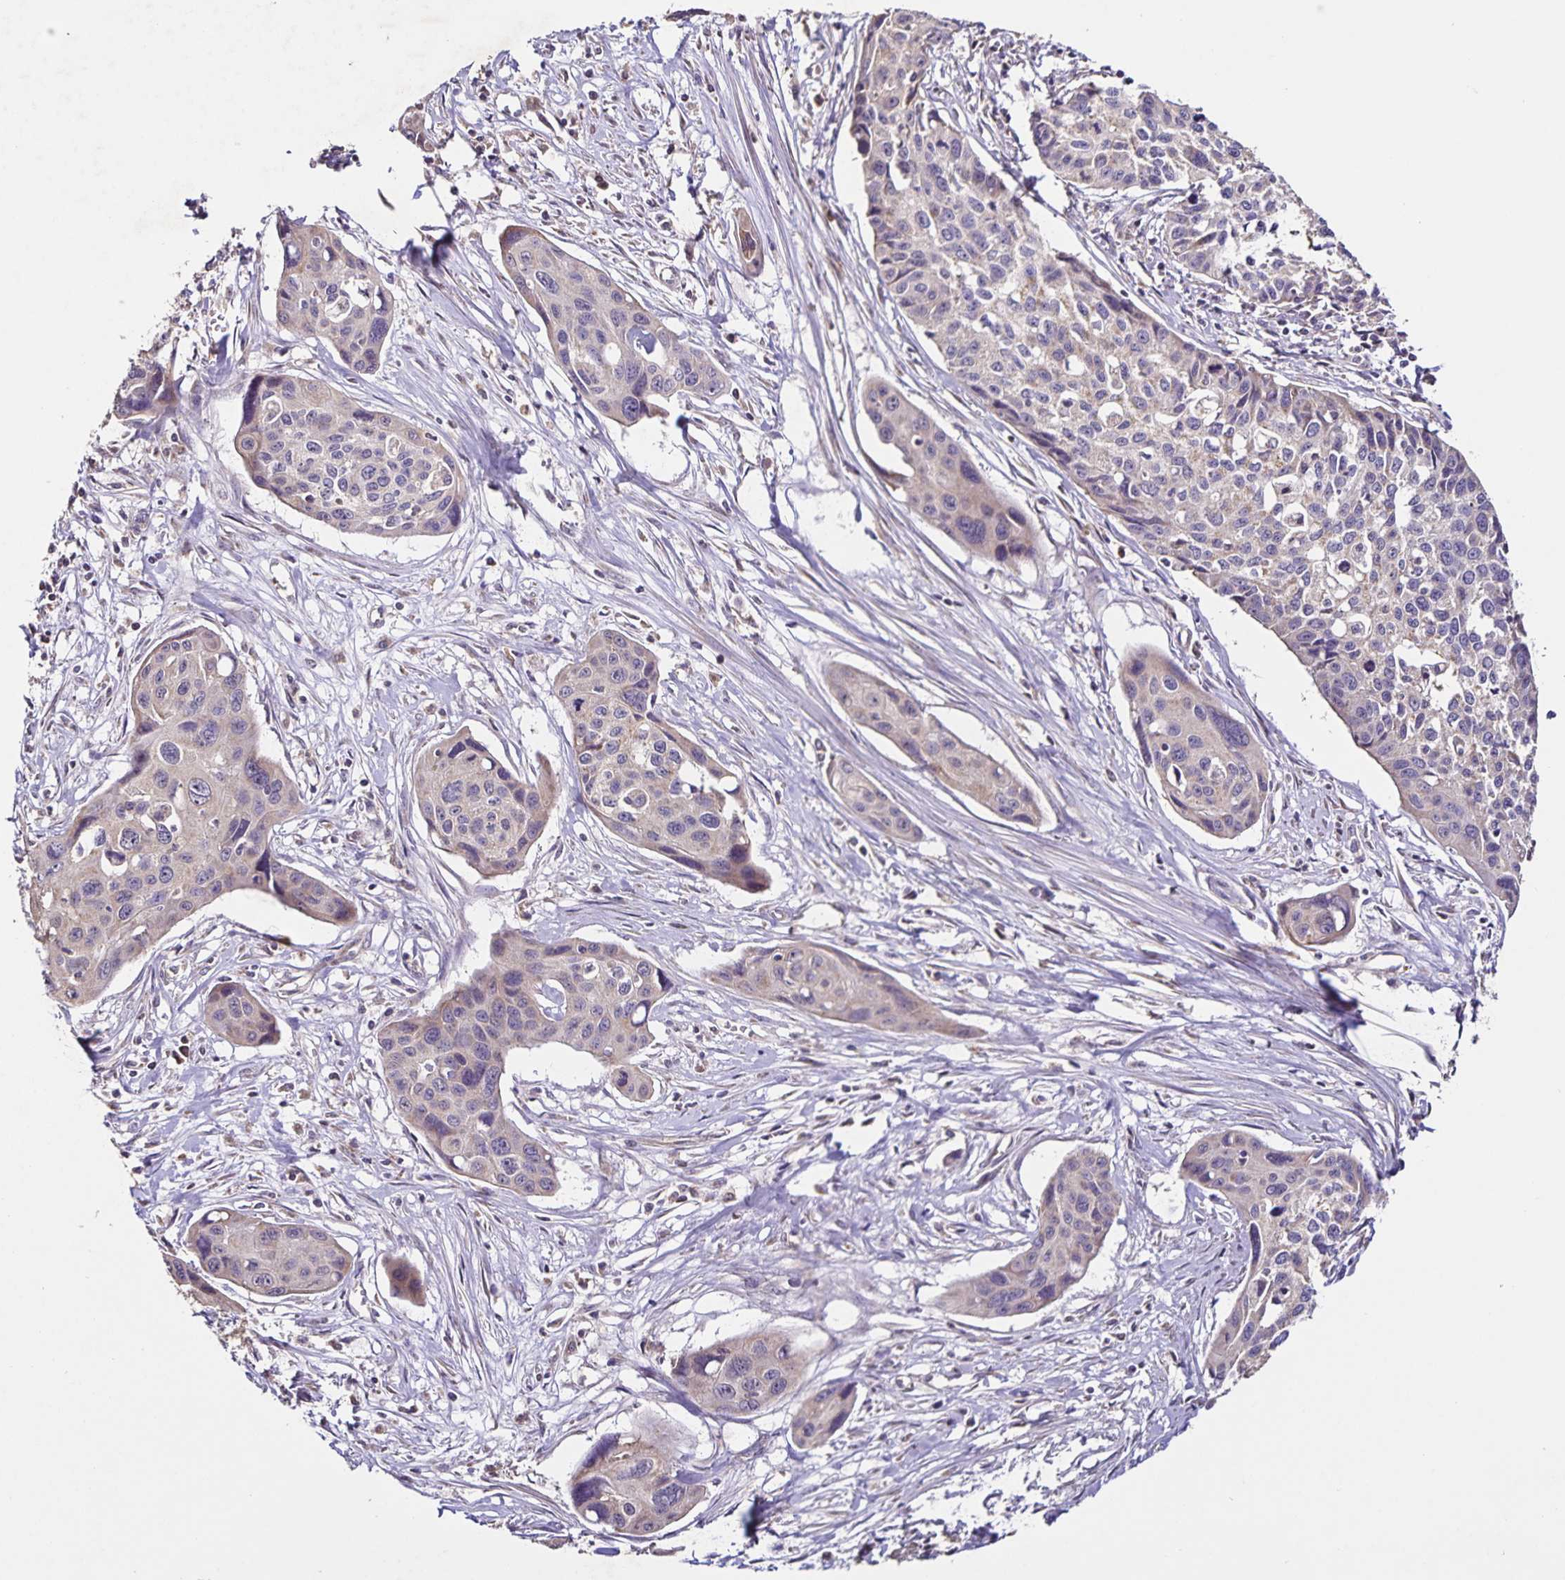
{"staining": {"intensity": "negative", "quantity": "none", "location": "none"}, "tissue": "cervical cancer", "cell_type": "Tumor cells", "image_type": "cancer", "snomed": [{"axis": "morphology", "description": "Squamous cell carcinoma, NOS"}, {"axis": "topography", "description": "Cervix"}], "caption": "Immunohistochemistry micrograph of cervical cancer stained for a protein (brown), which shows no expression in tumor cells. (DAB (3,3'-diaminobenzidine) immunohistochemistry (IHC) with hematoxylin counter stain).", "gene": "MAN1A1", "patient": {"sex": "female", "age": 31}}